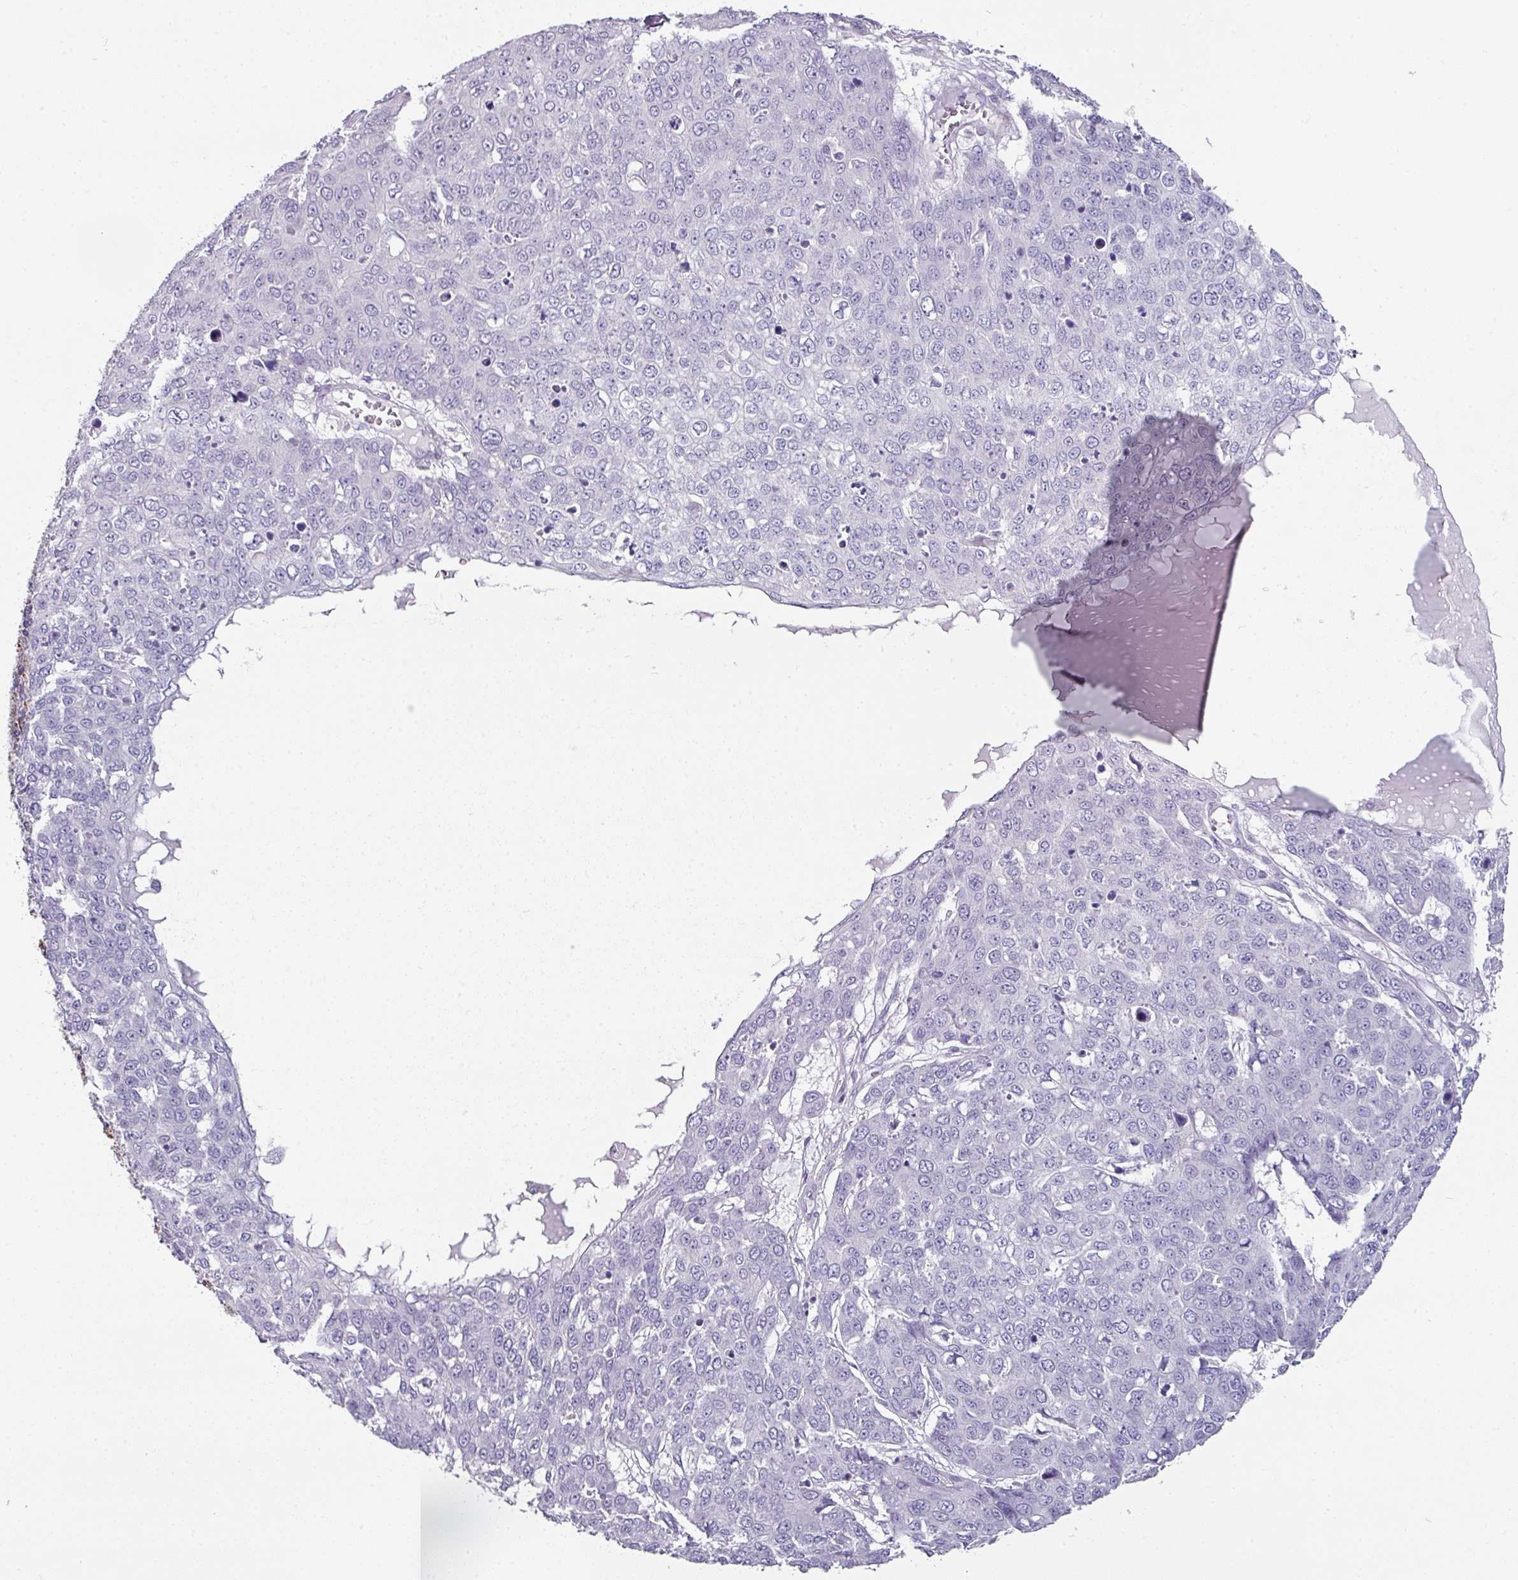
{"staining": {"intensity": "negative", "quantity": "none", "location": "none"}, "tissue": "skin cancer", "cell_type": "Tumor cells", "image_type": "cancer", "snomed": [{"axis": "morphology", "description": "Squamous cell carcinoma, NOS"}, {"axis": "topography", "description": "Skin"}], "caption": "Immunohistochemistry histopathology image of squamous cell carcinoma (skin) stained for a protein (brown), which displays no staining in tumor cells.", "gene": "SLC17A7", "patient": {"sex": "male", "age": 71}}